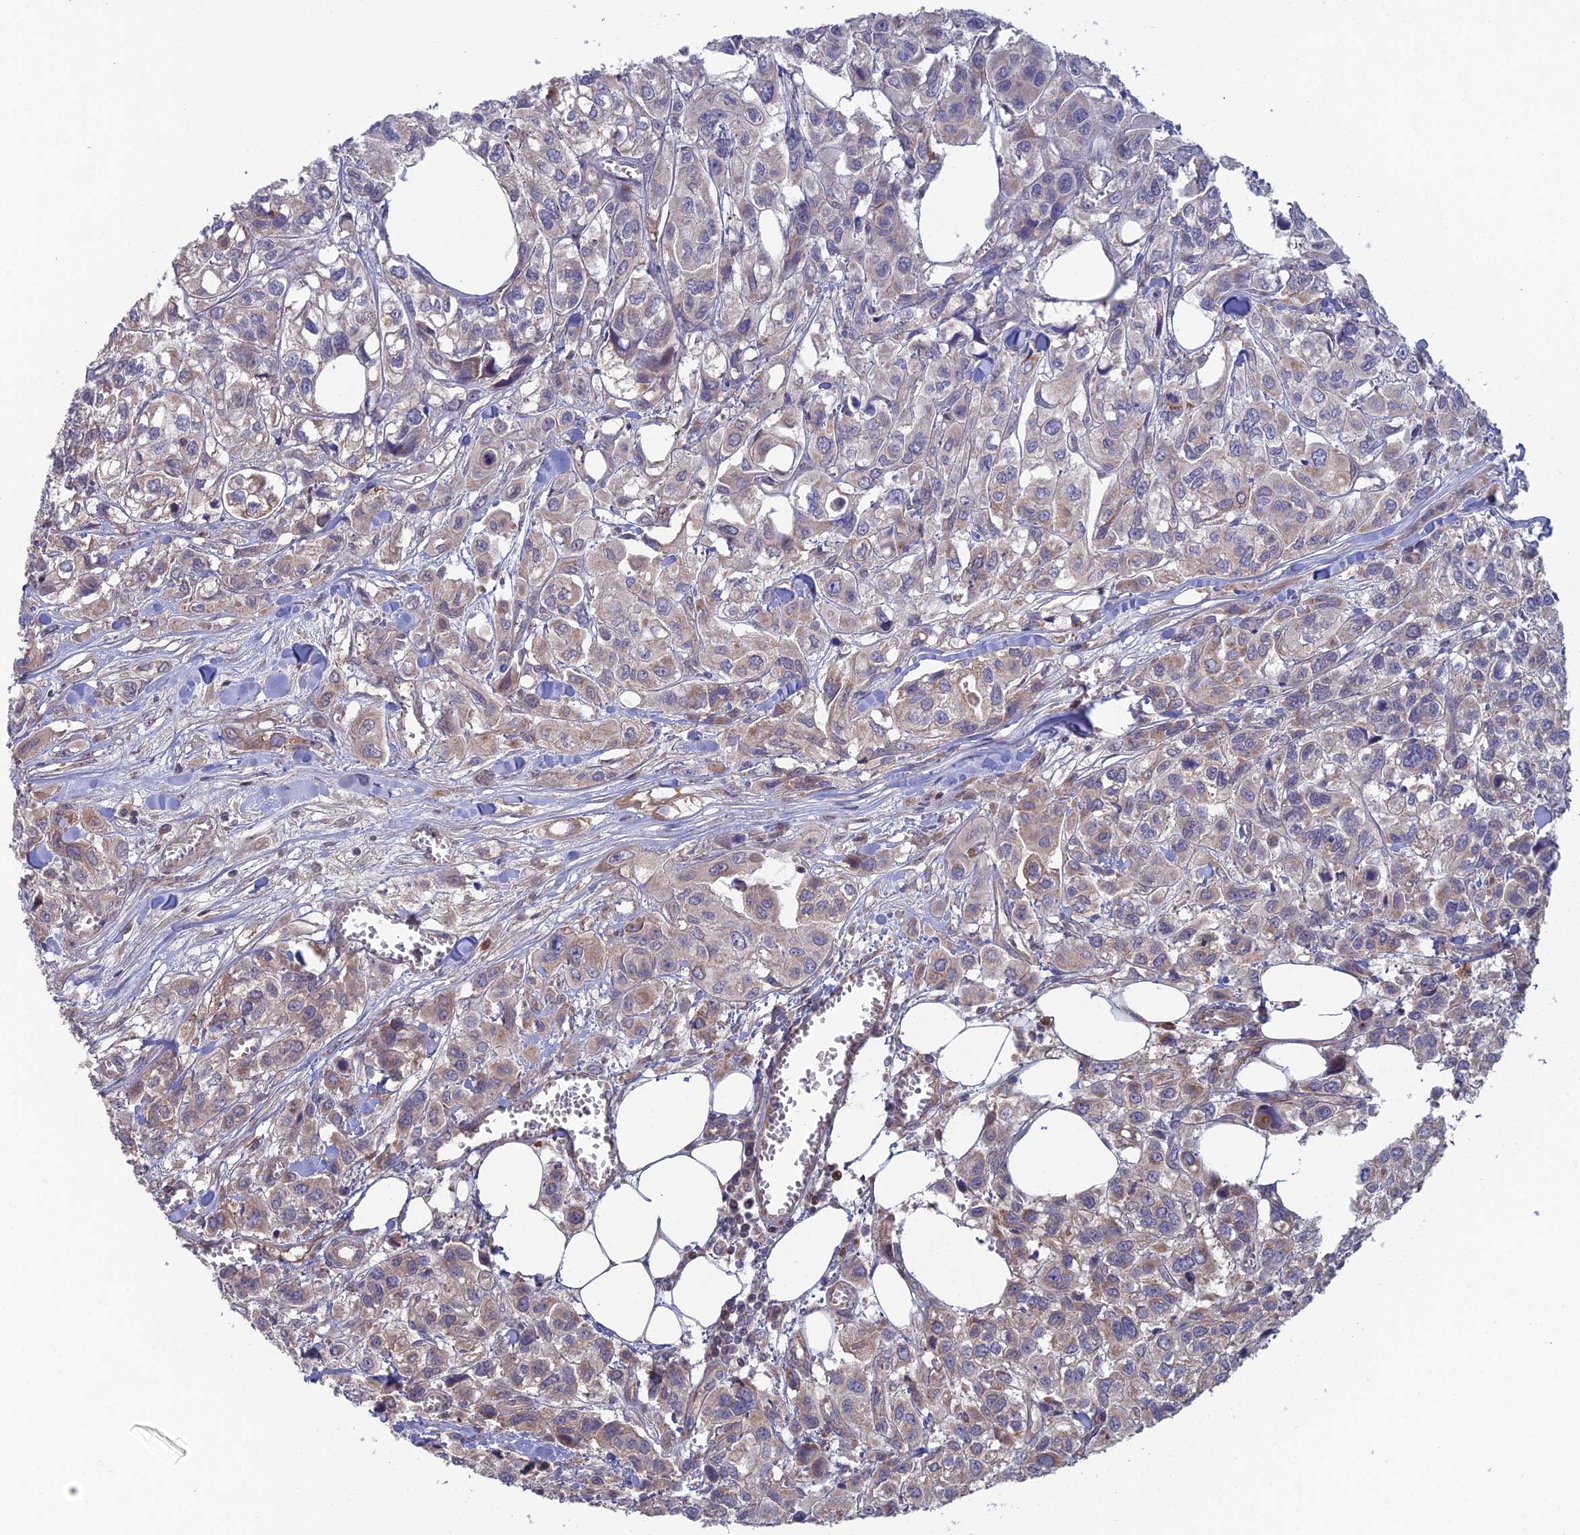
{"staining": {"intensity": "weak", "quantity": "<25%", "location": "cytoplasmic/membranous"}, "tissue": "urothelial cancer", "cell_type": "Tumor cells", "image_type": "cancer", "snomed": [{"axis": "morphology", "description": "Urothelial carcinoma, High grade"}, {"axis": "topography", "description": "Urinary bladder"}], "caption": "Immunohistochemical staining of human urothelial carcinoma (high-grade) reveals no significant staining in tumor cells.", "gene": "ARL16", "patient": {"sex": "male", "age": 67}}